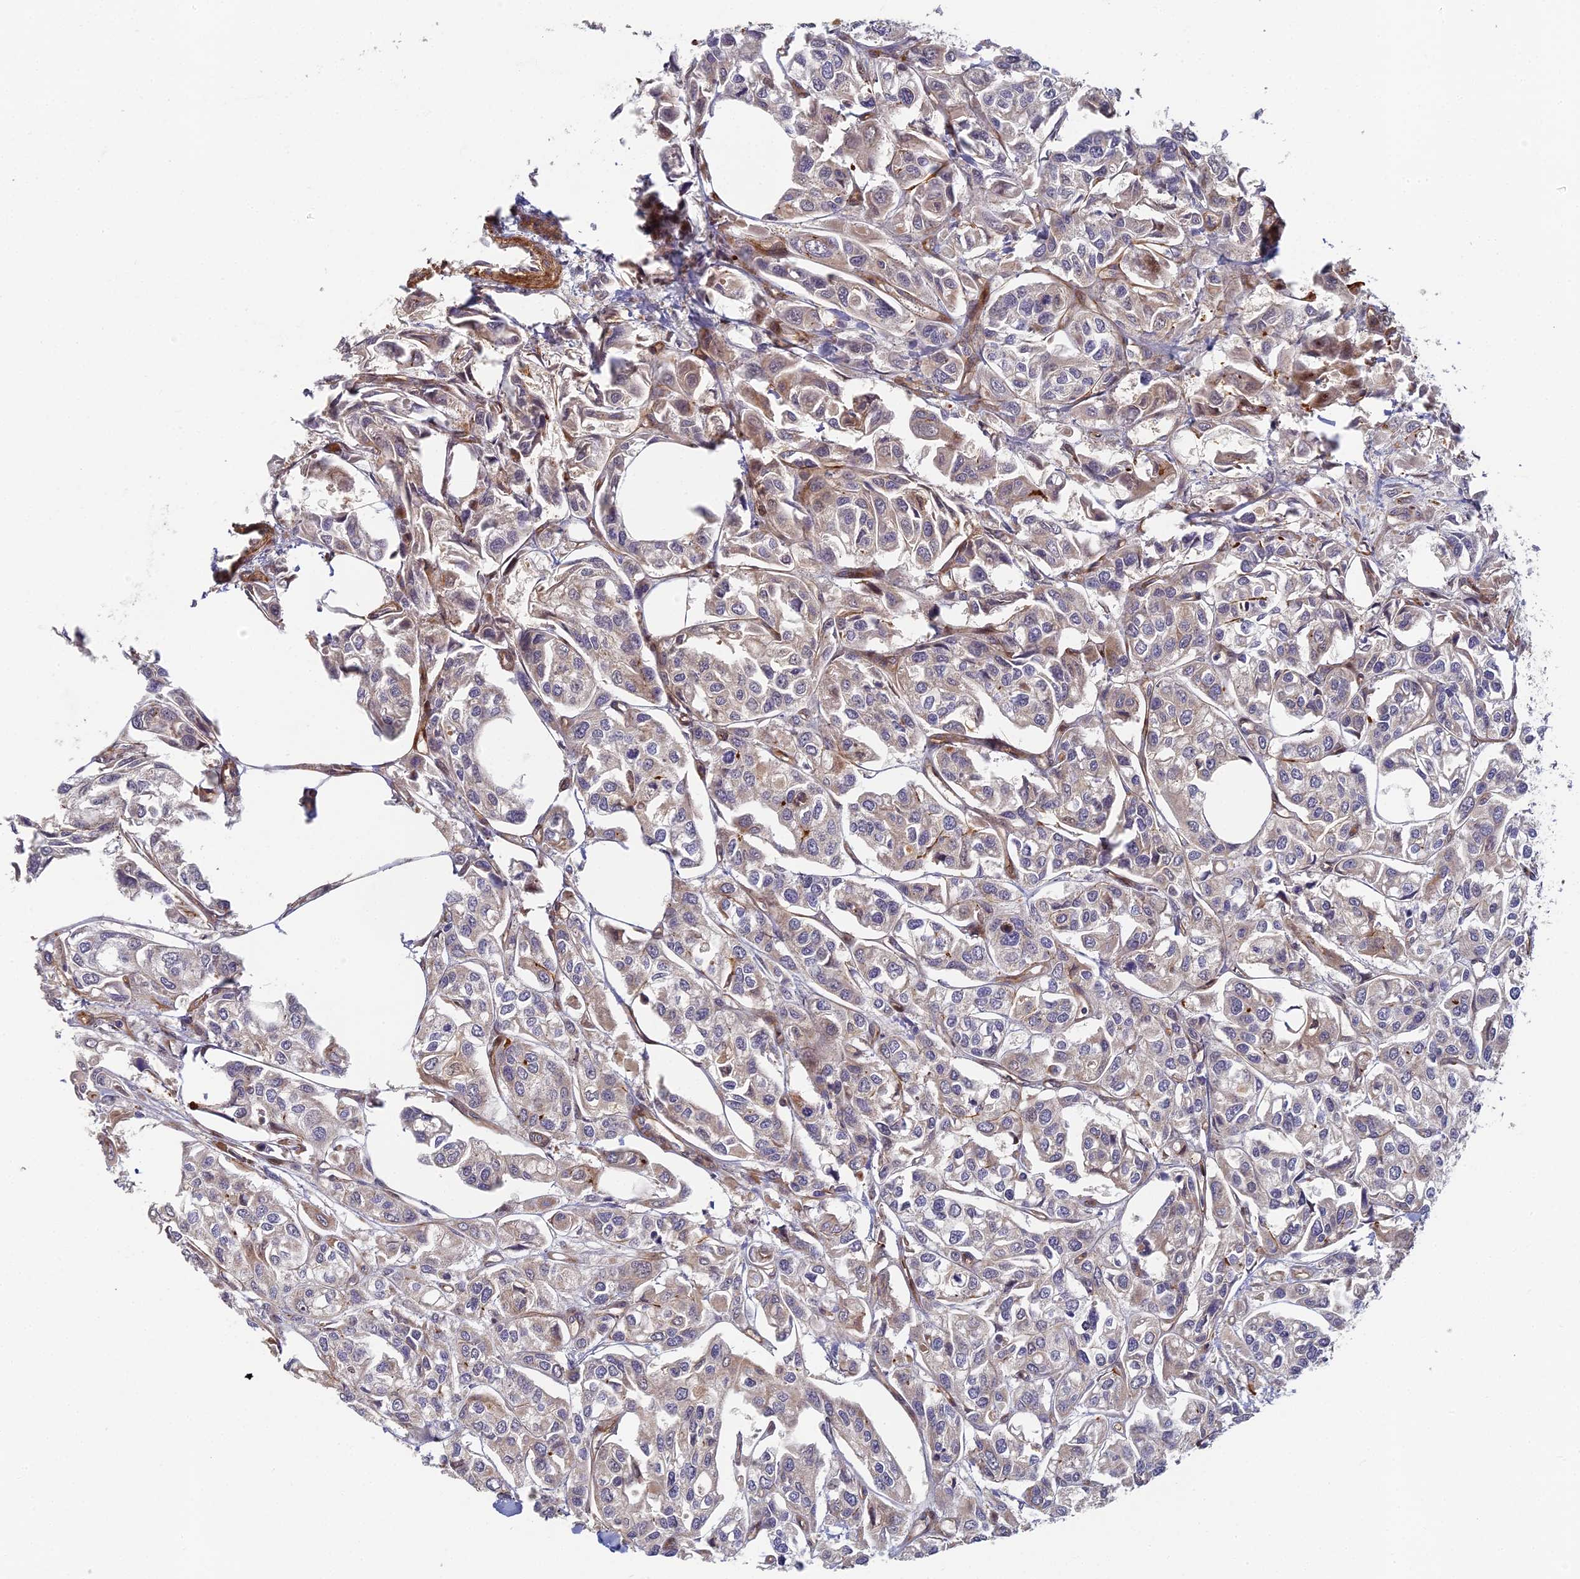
{"staining": {"intensity": "weak", "quantity": "<25%", "location": "cytoplasmic/membranous"}, "tissue": "urothelial cancer", "cell_type": "Tumor cells", "image_type": "cancer", "snomed": [{"axis": "morphology", "description": "Urothelial carcinoma, High grade"}, {"axis": "topography", "description": "Urinary bladder"}], "caption": "A micrograph of human urothelial carcinoma (high-grade) is negative for staining in tumor cells.", "gene": "ABCB10", "patient": {"sex": "male", "age": 67}}